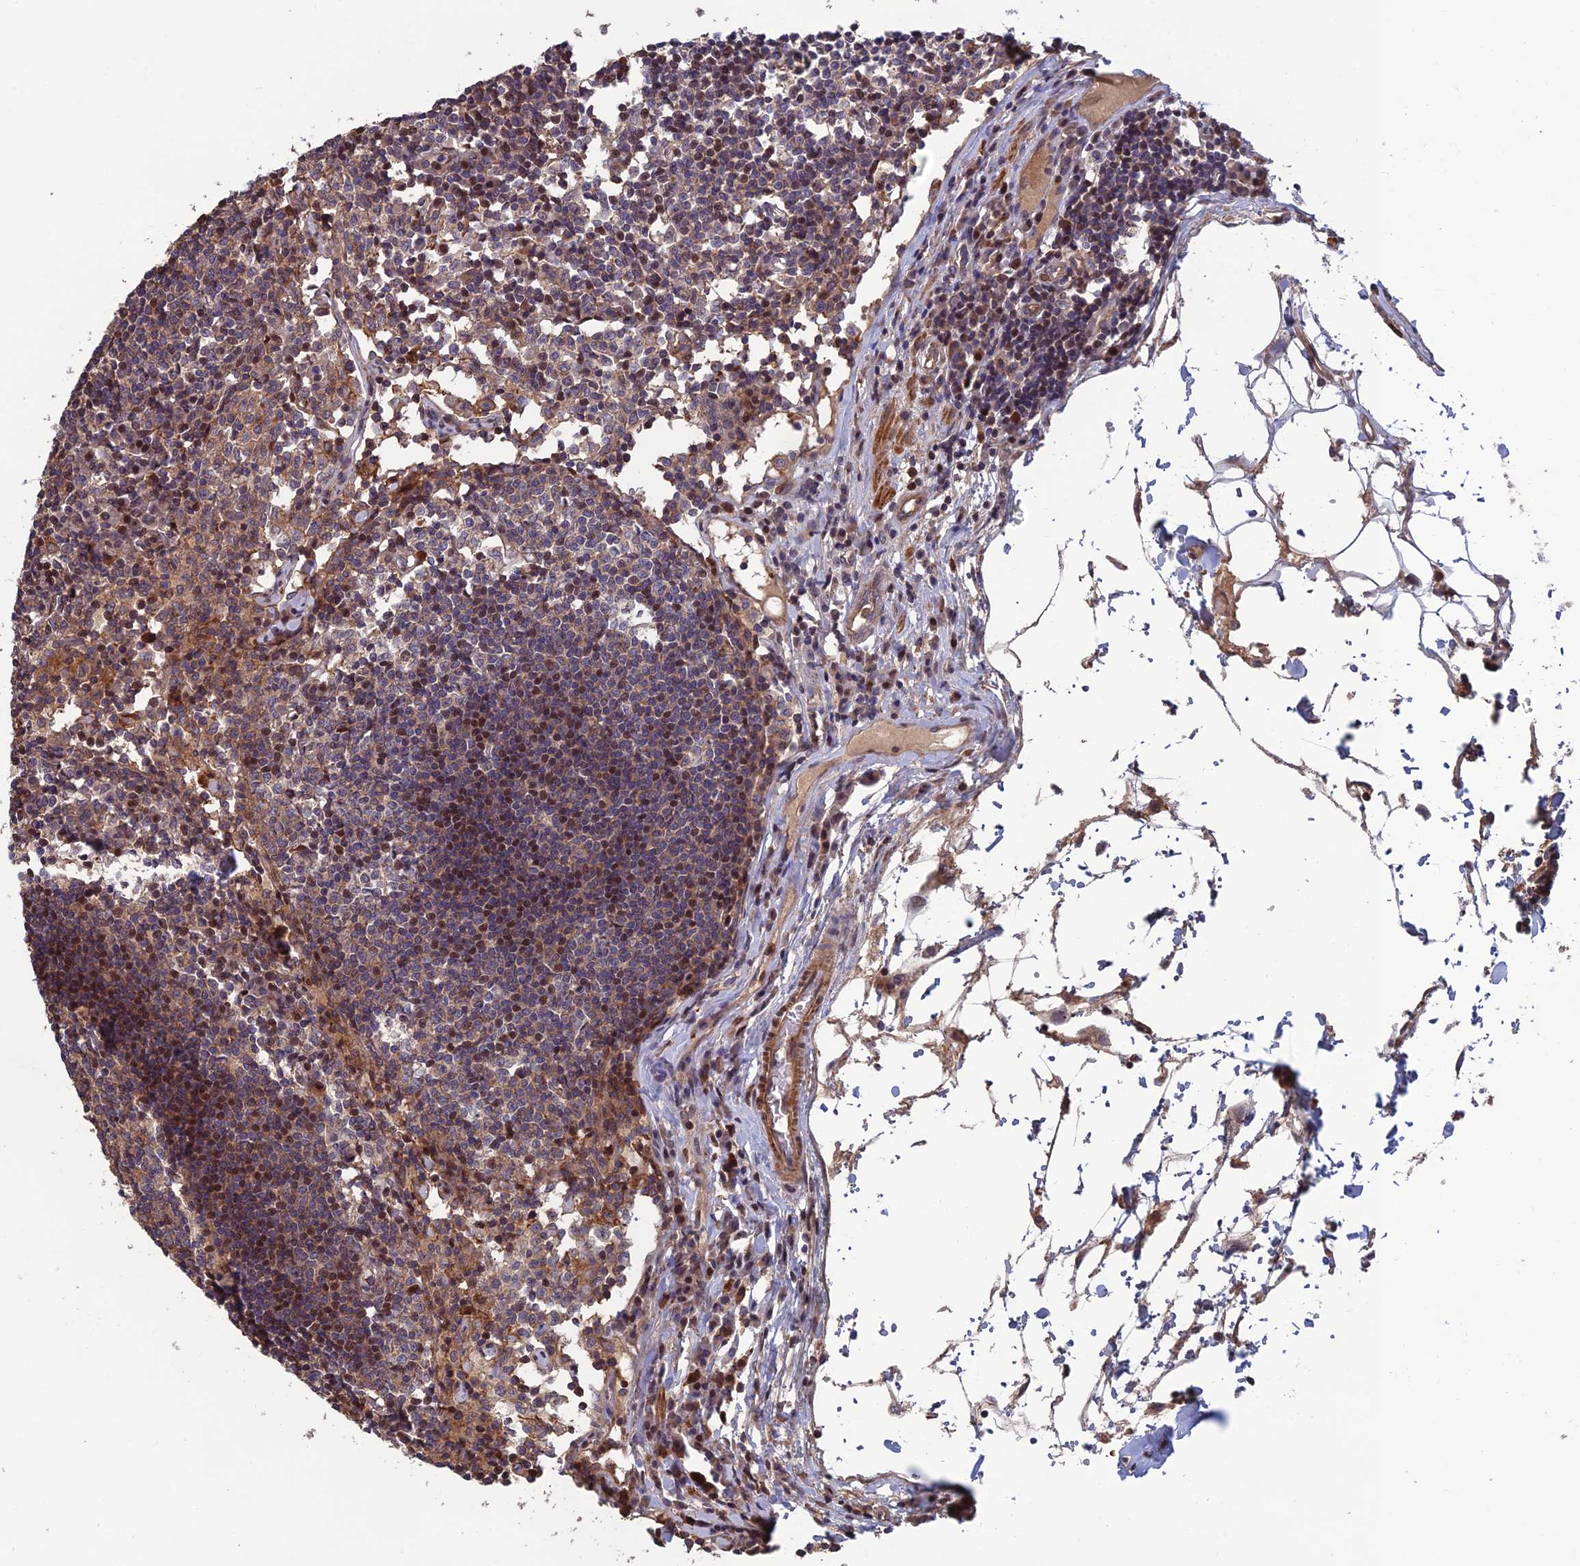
{"staining": {"intensity": "moderate", "quantity": "<25%", "location": "cytoplasmic/membranous,nuclear"}, "tissue": "lymph node", "cell_type": "Germinal center cells", "image_type": "normal", "snomed": [{"axis": "morphology", "description": "Normal tissue, NOS"}, {"axis": "topography", "description": "Lymph node"}], "caption": "The photomicrograph displays staining of unremarkable lymph node, revealing moderate cytoplasmic/membranous,nuclear protein positivity (brown color) within germinal center cells.", "gene": "CCDC183", "patient": {"sex": "female", "age": 55}}